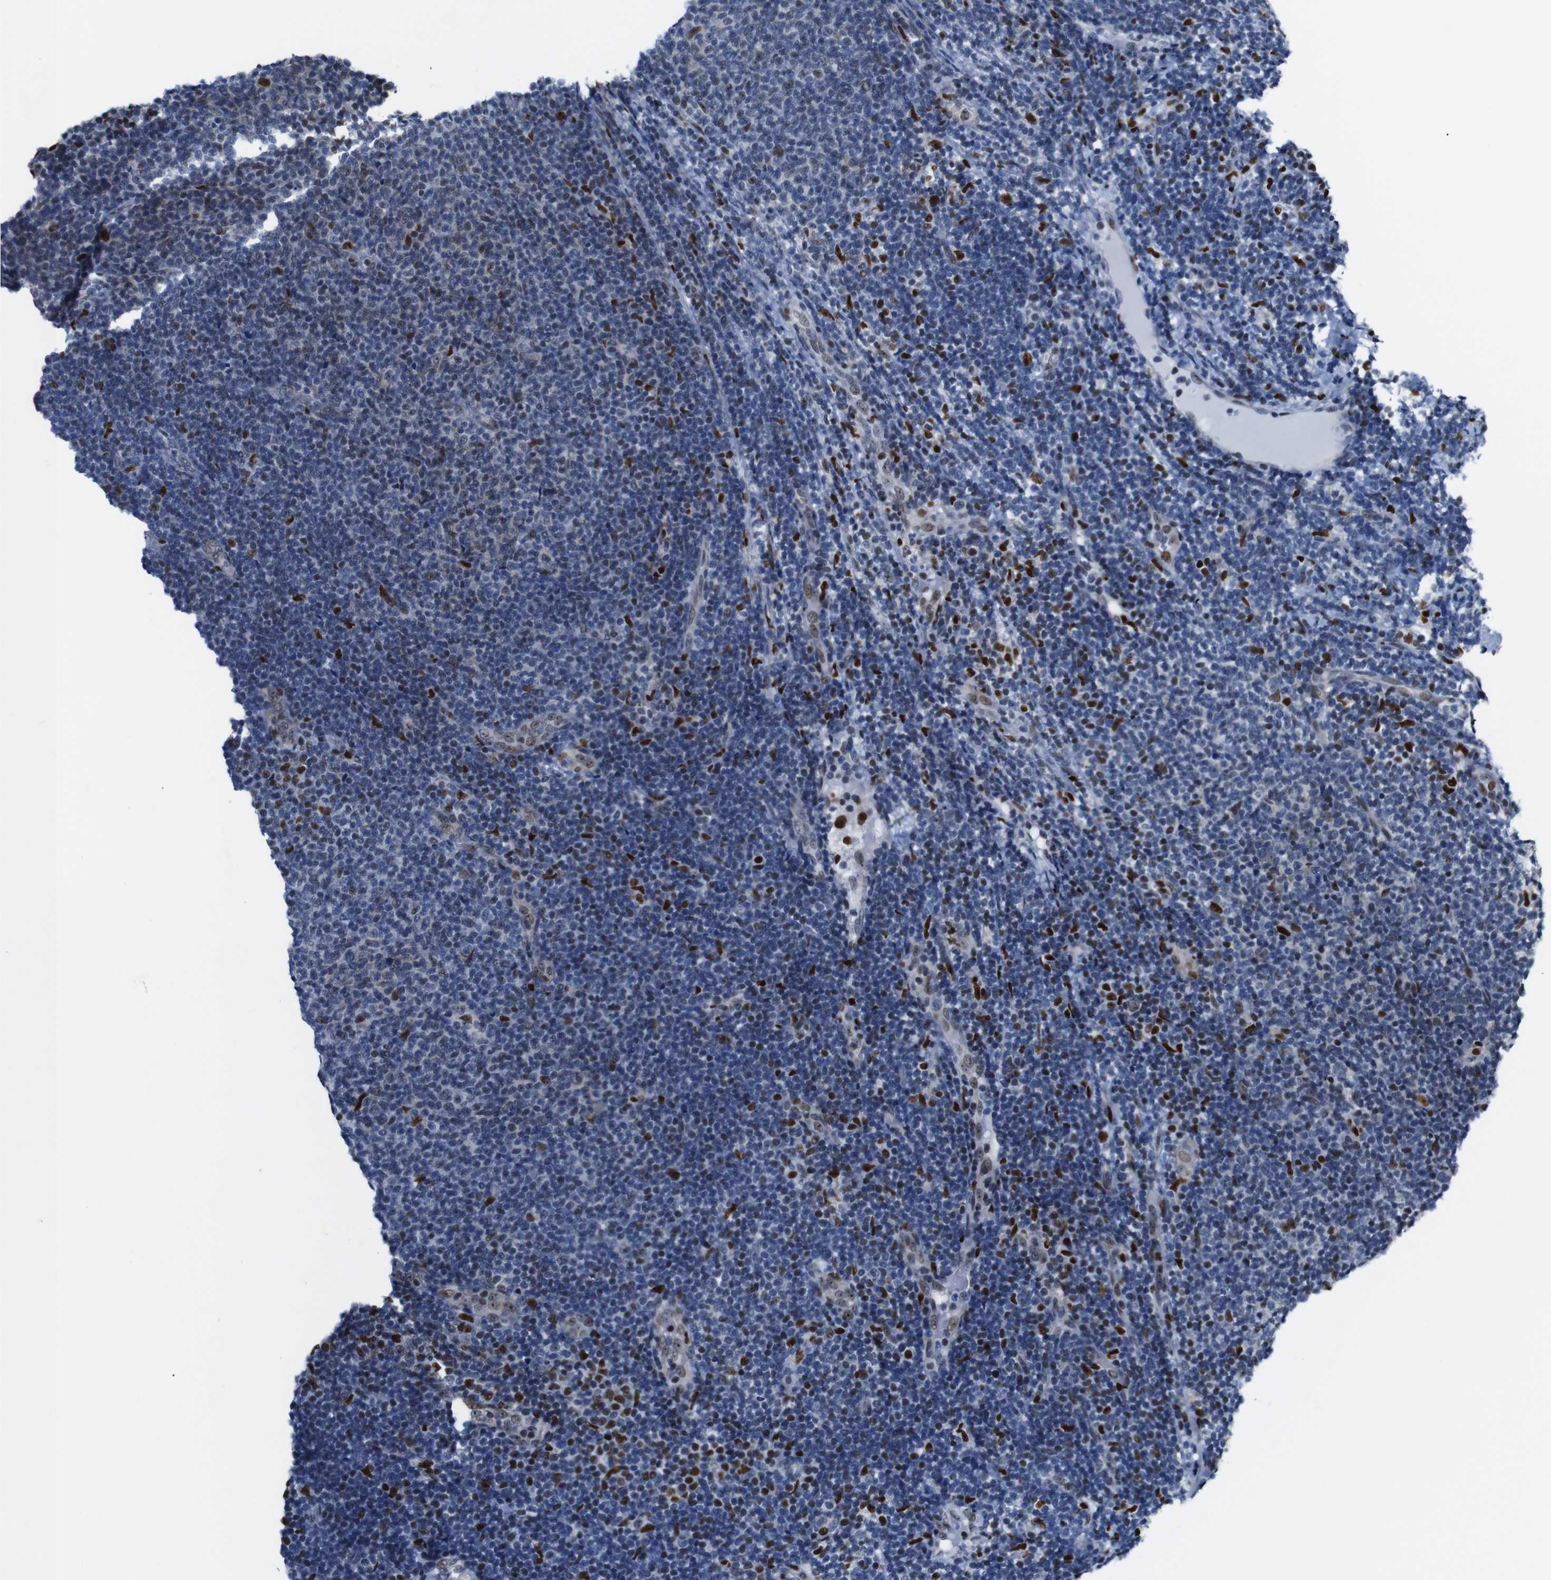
{"staining": {"intensity": "strong", "quantity": "<25%", "location": "nuclear"}, "tissue": "lymphoma", "cell_type": "Tumor cells", "image_type": "cancer", "snomed": [{"axis": "morphology", "description": "Malignant lymphoma, non-Hodgkin's type, Low grade"}, {"axis": "topography", "description": "Lymph node"}], "caption": "Lymphoma was stained to show a protein in brown. There is medium levels of strong nuclear staining in approximately <25% of tumor cells.", "gene": "GATA6", "patient": {"sex": "male", "age": 66}}